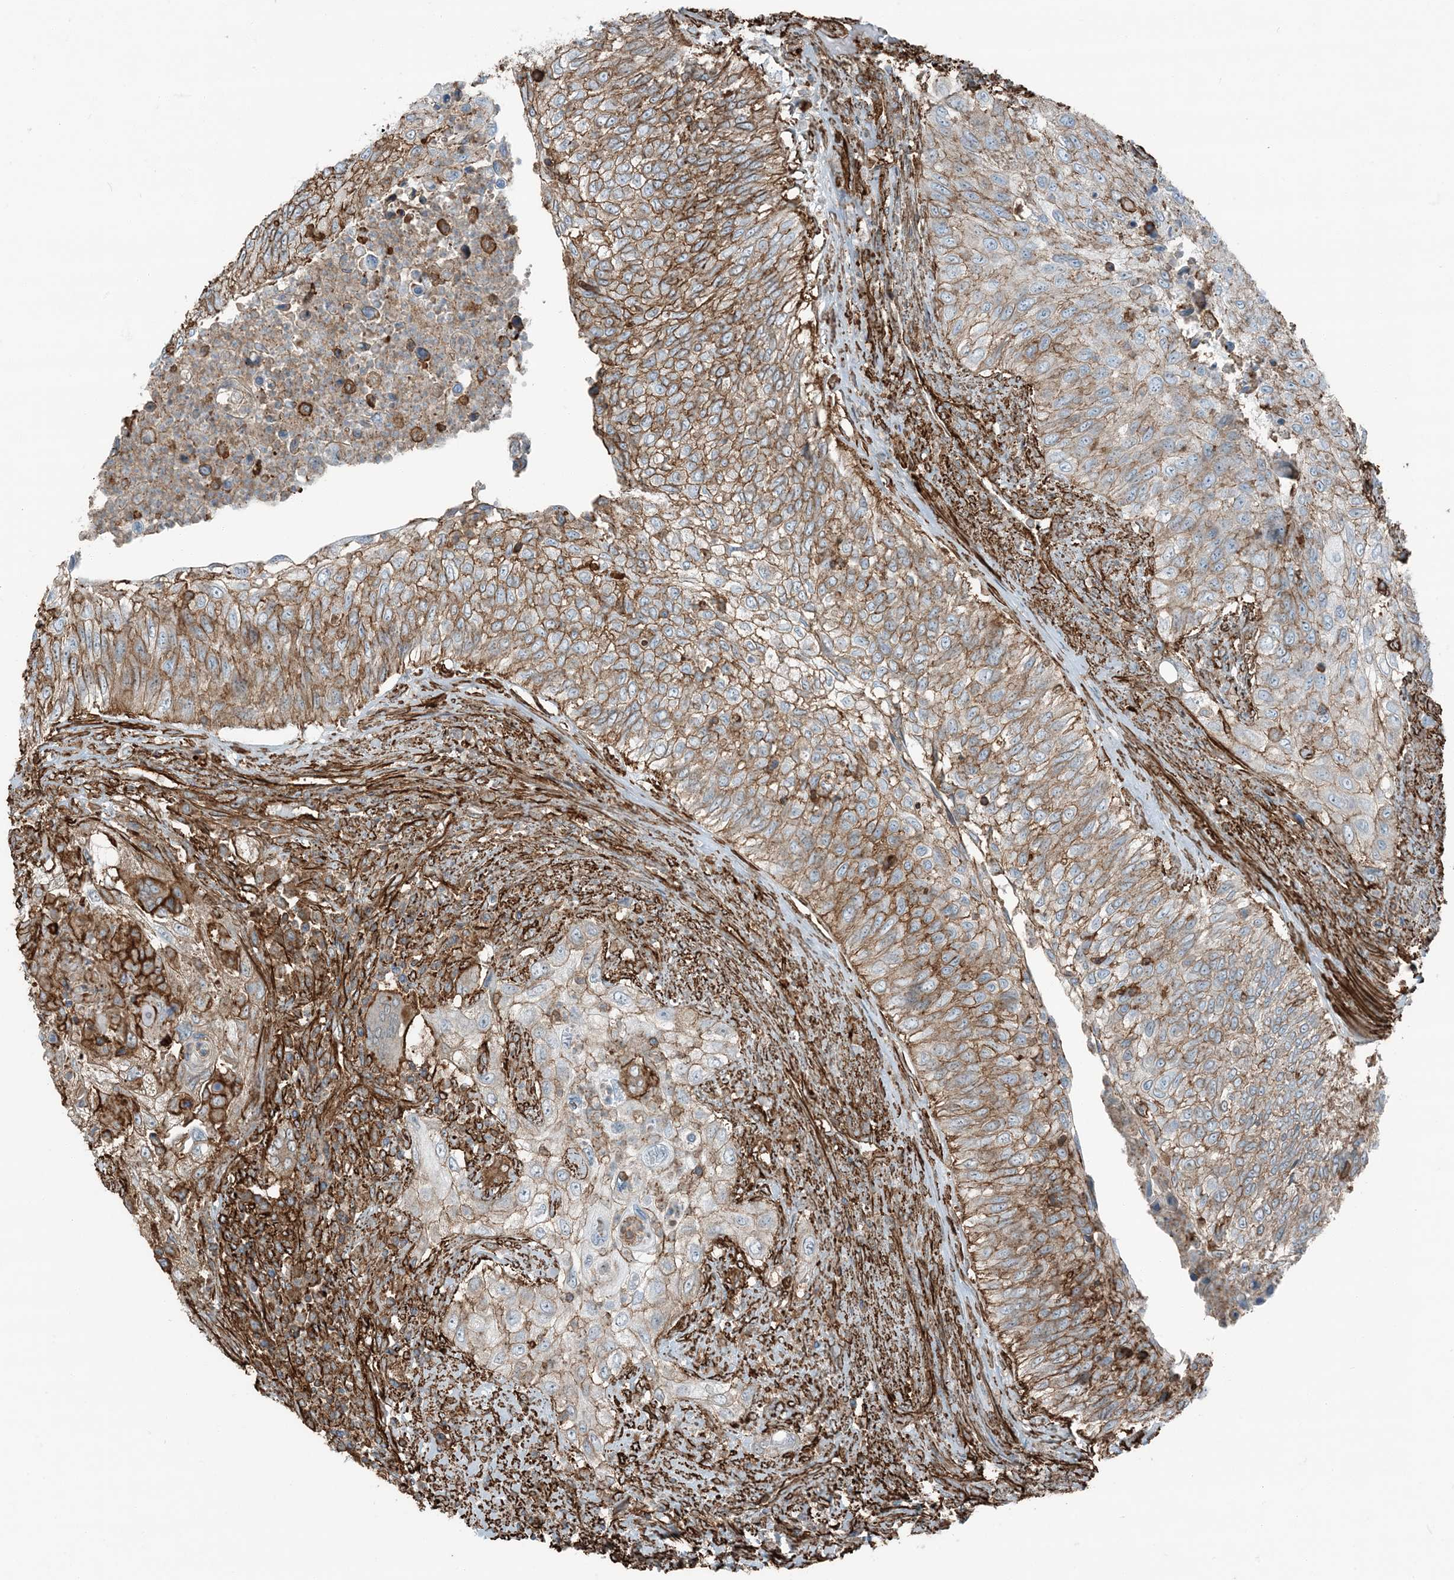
{"staining": {"intensity": "strong", "quantity": "25%-75%", "location": "cytoplasmic/membranous"}, "tissue": "urothelial cancer", "cell_type": "Tumor cells", "image_type": "cancer", "snomed": [{"axis": "morphology", "description": "Urothelial carcinoma, High grade"}, {"axis": "topography", "description": "Urinary bladder"}], "caption": "Immunohistochemical staining of high-grade urothelial carcinoma demonstrates high levels of strong cytoplasmic/membranous protein positivity in about 25%-75% of tumor cells. (DAB (3,3'-diaminobenzidine) IHC, brown staining for protein, blue staining for nuclei).", "gene": "APOBEC3C", "patient": {"sex": "female", "age": 60}}